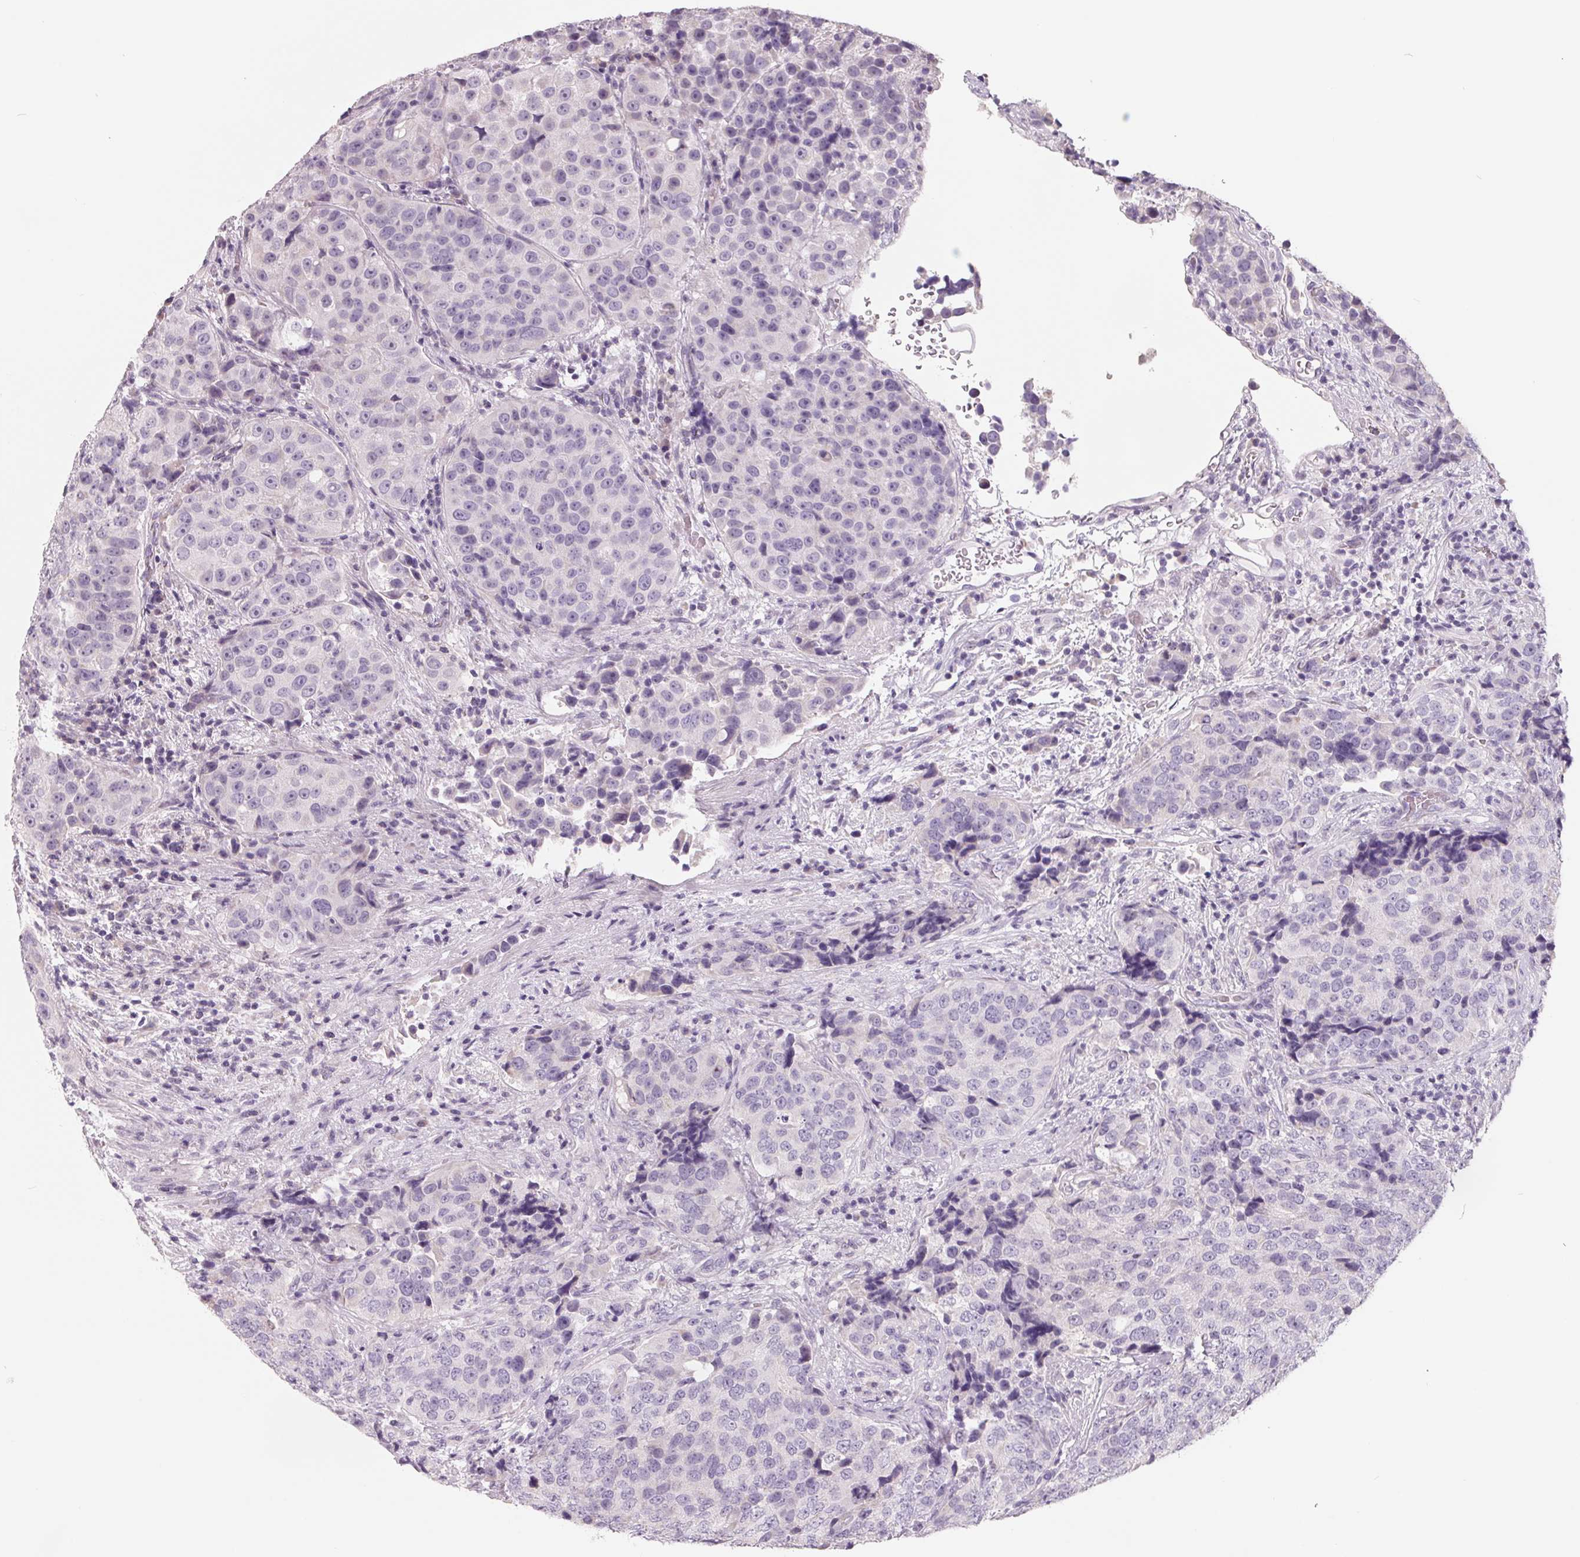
{"staining": {"intensity": "negative", "quantity": "none", "location": "none"}, "tissue": "urothelial cancer", "cell_type": "Tumor cells", "image_type": "cancer", "snomed": [{"axis": "morphology", "description": "Urothelial carcinoma, NOS"}, {"axis": "topography", "description": "Urinary bladder"}], "caption": "IHC of transitional cell carcinoma demonstrates no positivity in tumor cells.", "gene": "FTCD", "patient": {"sex": "male", "age": 52}}